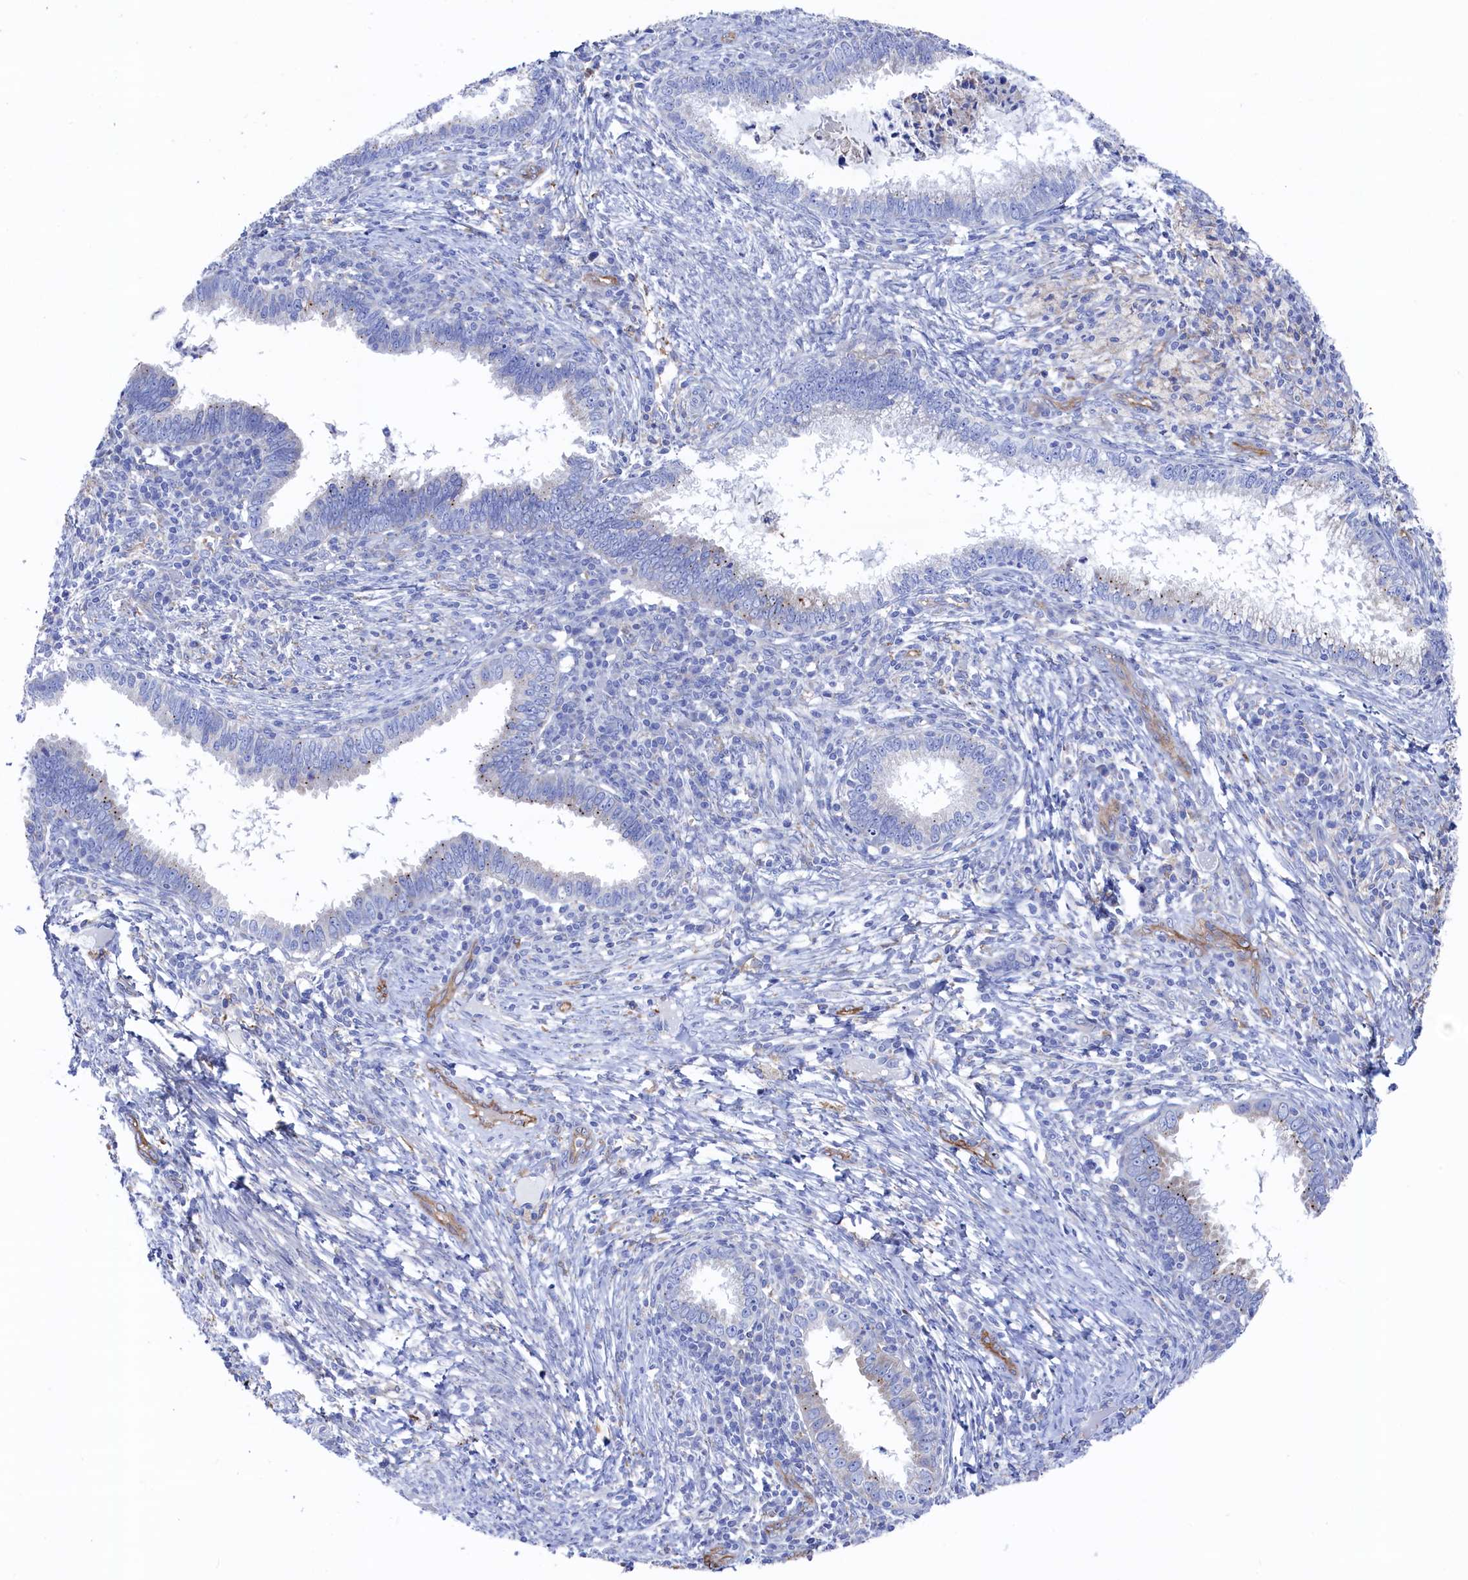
{"staining": {"intensity": "negative", "quantity": "none", "location": "none"}, "tissue": "cervical cancer", "cell_type": "Tumor cells", "image_type": "cancer", "snomed": [{"axis": "morphology", "description": "Adenocarcinoma, NOS"}, {"axis": "topography", "description": "Cervix"}], "caption": "Immunohistochemistry of cervical cancer (adenocarcinoma) exhibits no expression in tumor cells. (DAB IHC with hematoxylin counter stain).", "gene": "C12orf73", "patient": {"sex": "female", "age": 36}}